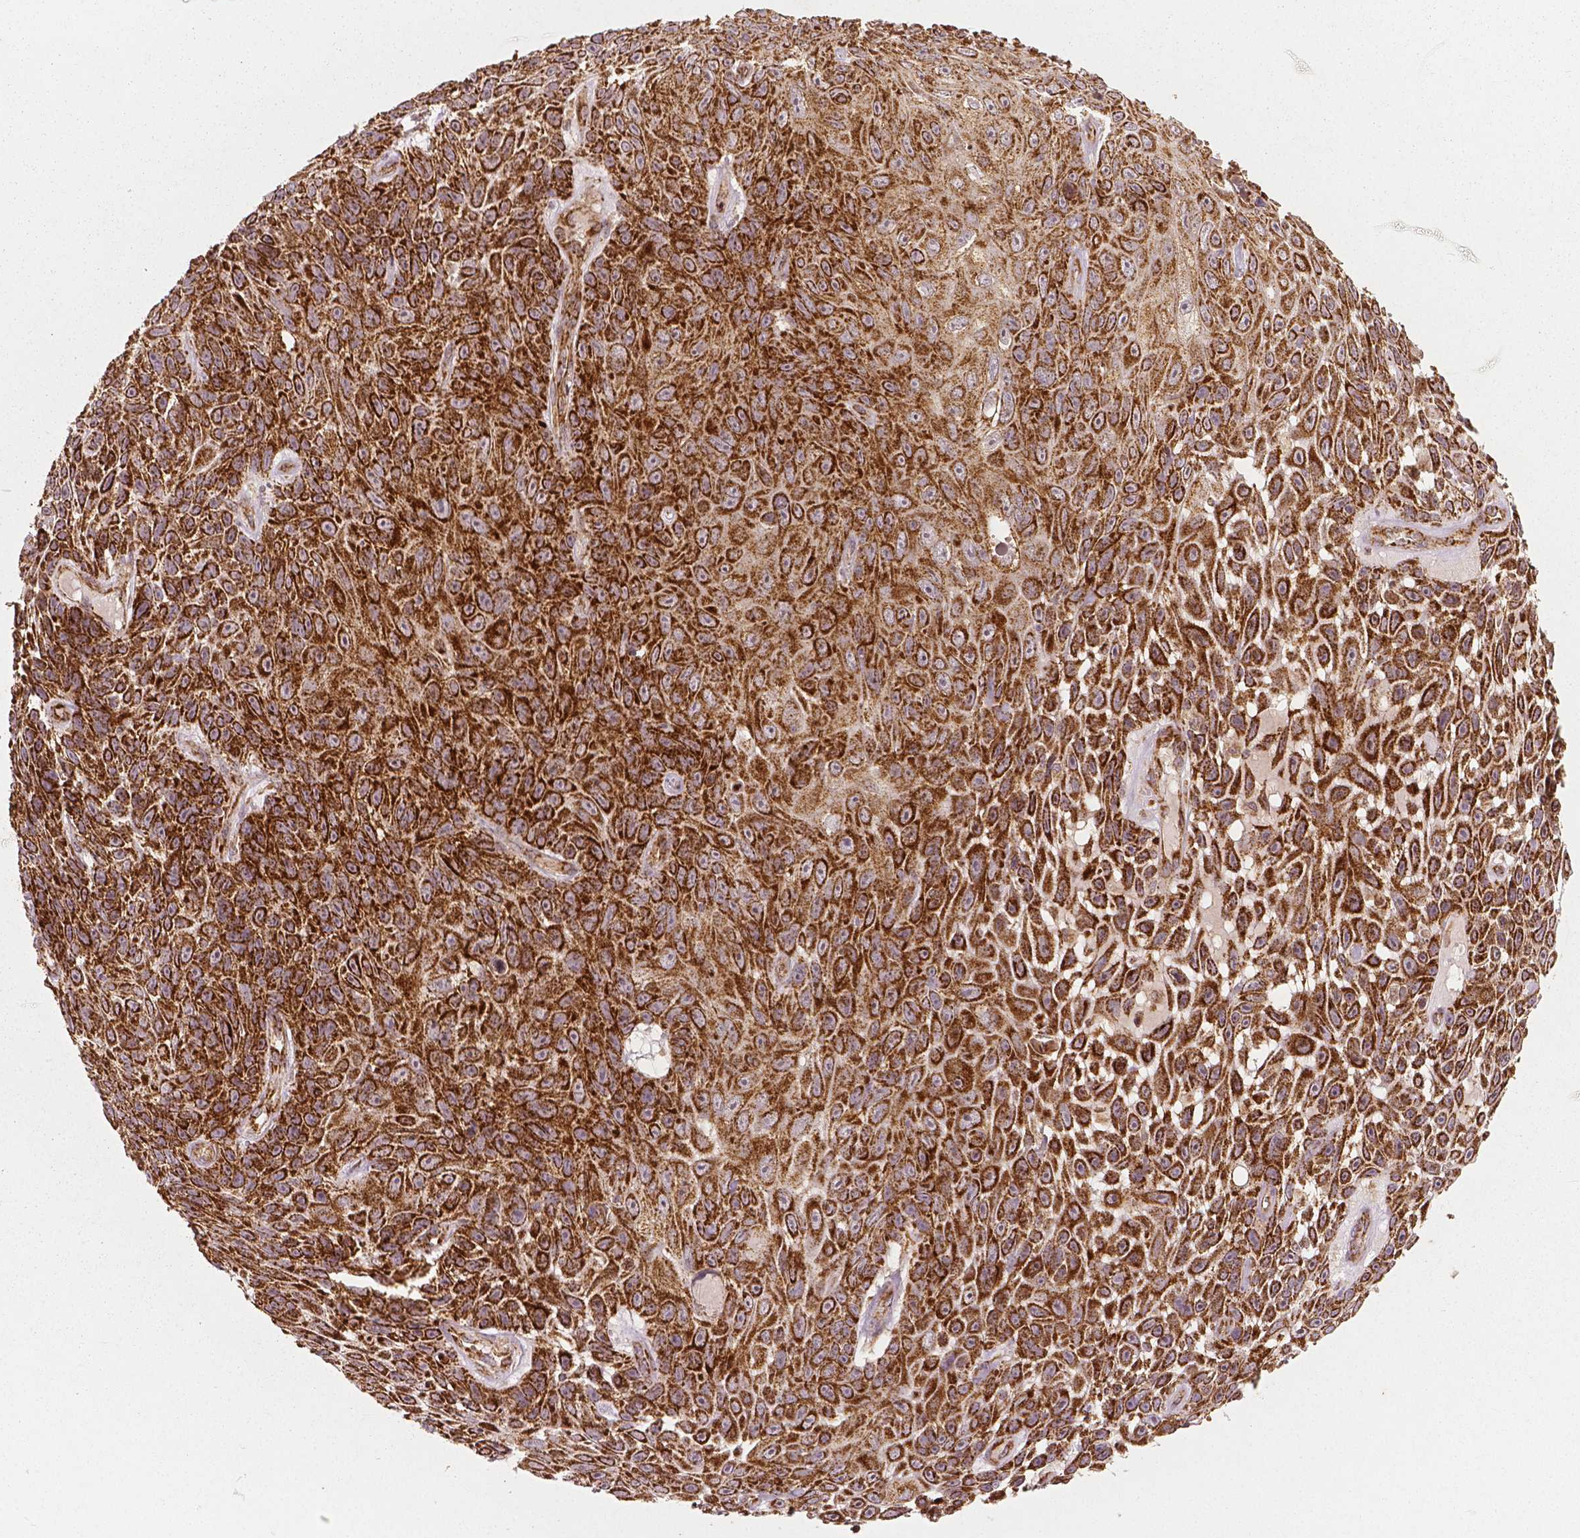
{"staining": {"intensity": "strong", "quantity": ">75%", "location": "cytoplasmic/membranous"}, "tissue": "skin cancer", "cell_type": "Tumor cells", "image_type": "cancer", "snomed": [{"axis": "morphology", "description": "Squamous cell carcinoma, NOS"}, {"axis": "topography", "description": "Skin"}], "caption": "Skin cancer (squamous cell carcinoma) stained with DAB (3,3'-diaminobenzidine) immunohistochemistry (IHC) shows high levels of strong cytoplasmic/membranous staining in about >75% of tumor cells.", "gene": "PGAM5", "patient": {"sex": "male", "age": 82}}